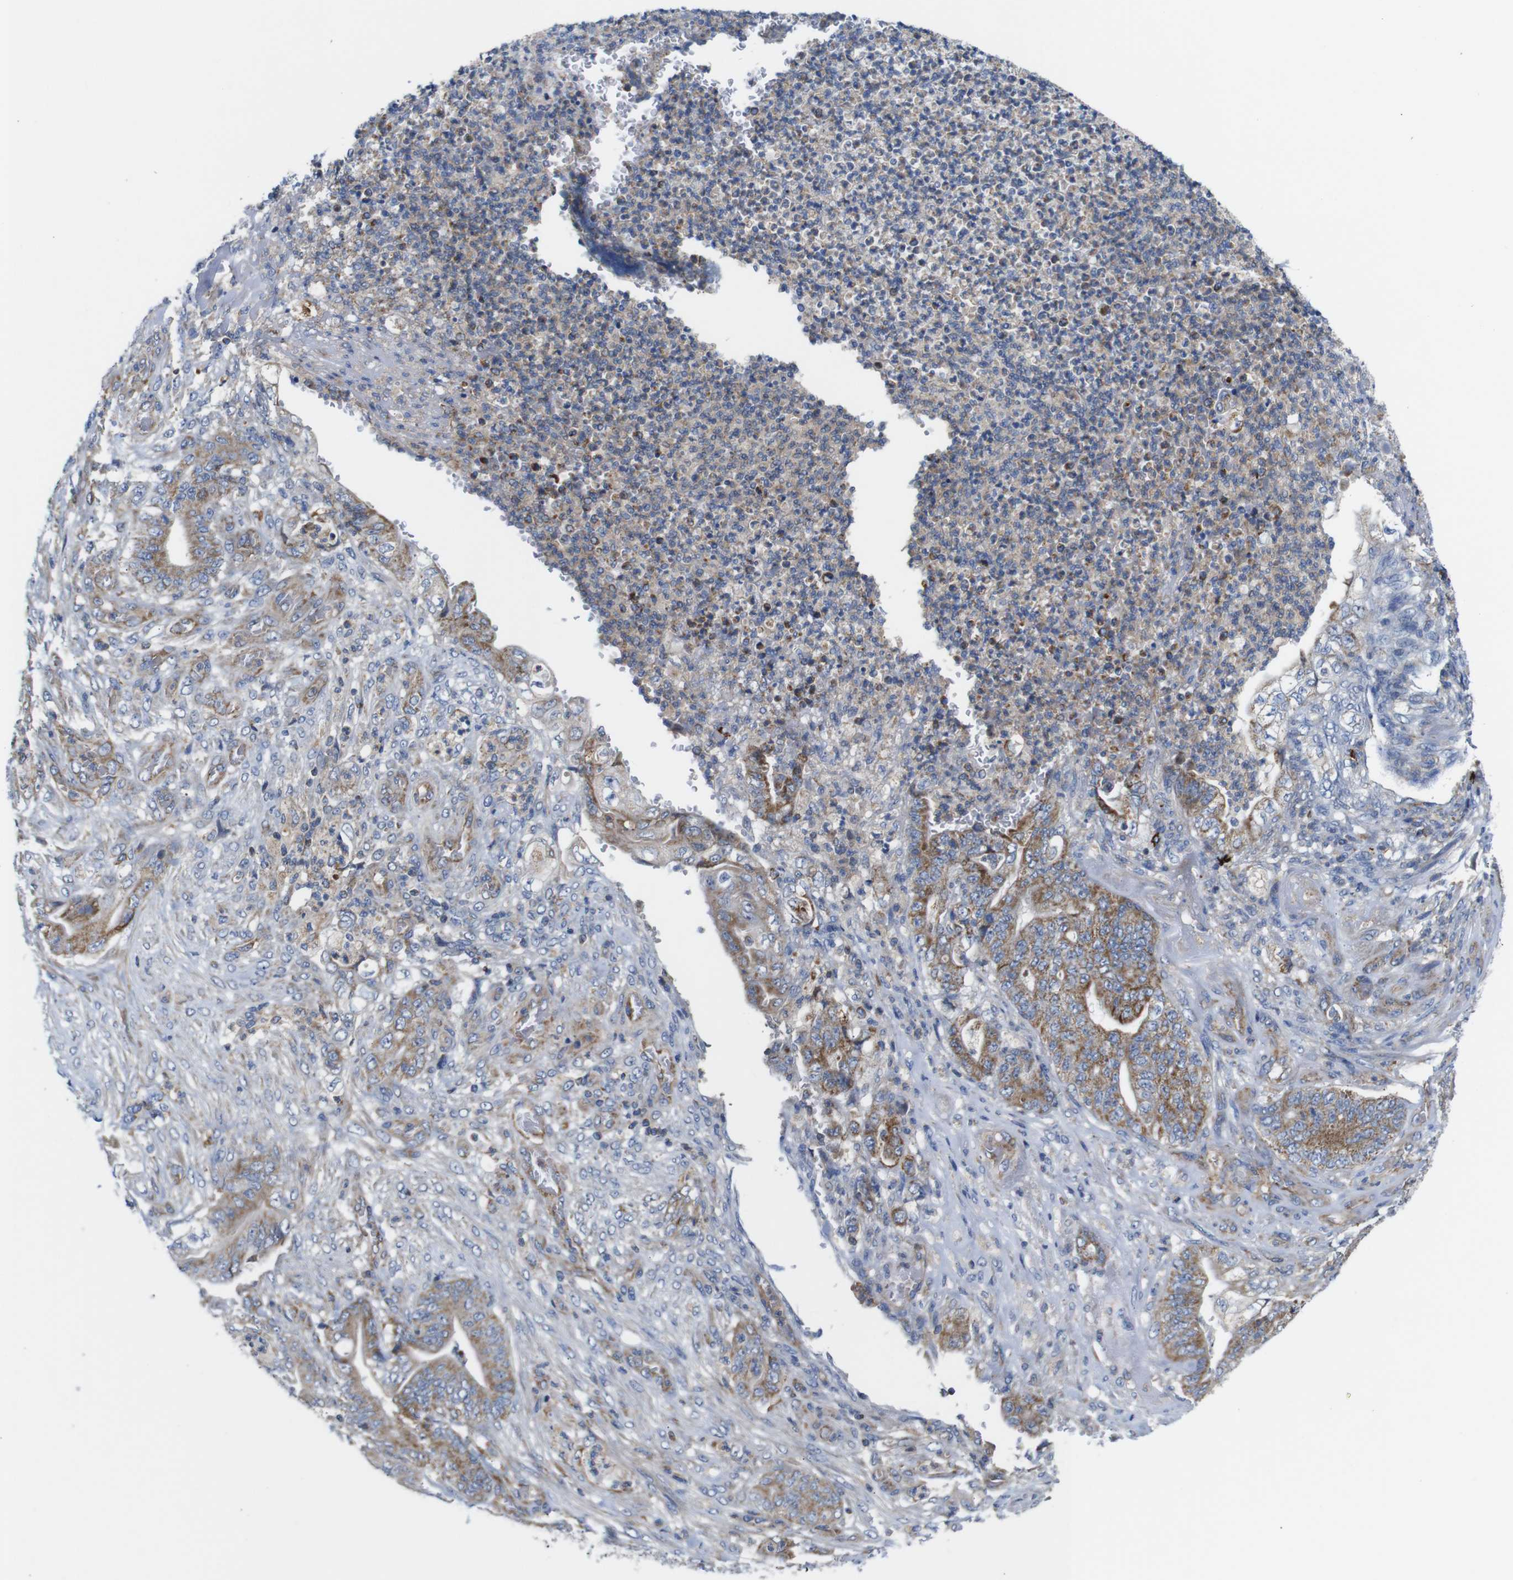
{"staining": {"intensity": "moderate", "quantity": ">75%", "location": "cytoplasmic/membranous"}, "tissue": "stomach cancer", "cell_type": "Tumor cells", "image_type": "cancer", "snomed": [{"axis": "morphology", "description": "Adenocarcinoma, NOS"}, {"axis": "topography", "description": "Stomach"}], "caption": "Tumor cells show moderate cytoplasmic/membranous staining in approximately >75% of cells in stomach adenocarcinoma.", "gene": "PDCD1LG2", "patient": {"sex": "female", "age": 73}}